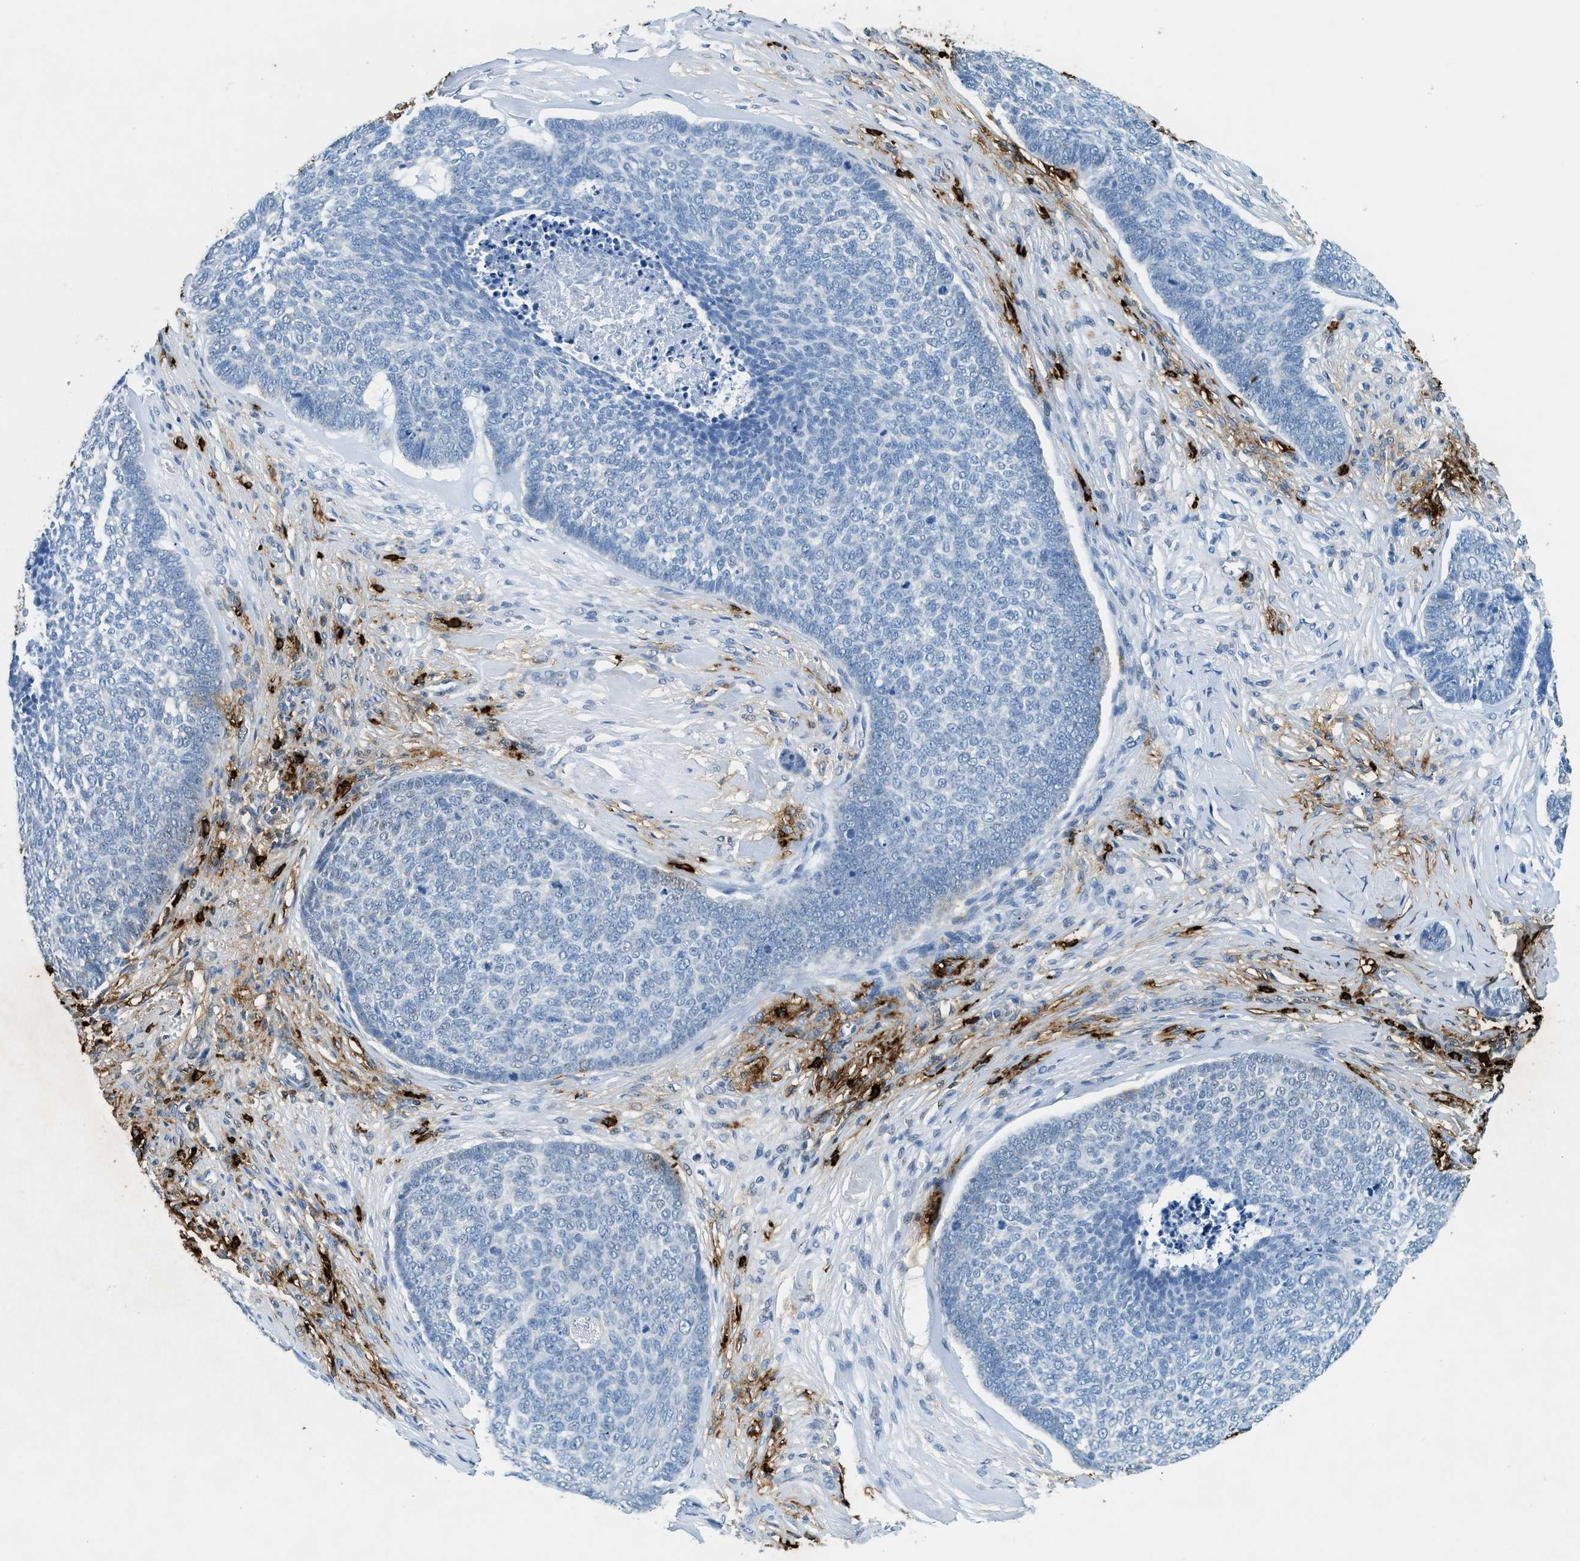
{"staining": {"intensity": "weak", "quantity": "<25%", "location": "cytoplasmic/membranous,nuclear"}, "tissue": "skin cancer", "cell_type": "Tumor cells", "image_type": "cancer", "snomed": [{"axis": "morphology", "description": "Basal cell carcinoma"}, {"axis": "topography", "description": "Skin"}], "caption": "This is a histopathology image of IHC staining of skin basal cell carcinoma, which shows no staining in tumor cells.", "gene": "TPSAB1", "patient": {"sex": "male", "age": 84}}